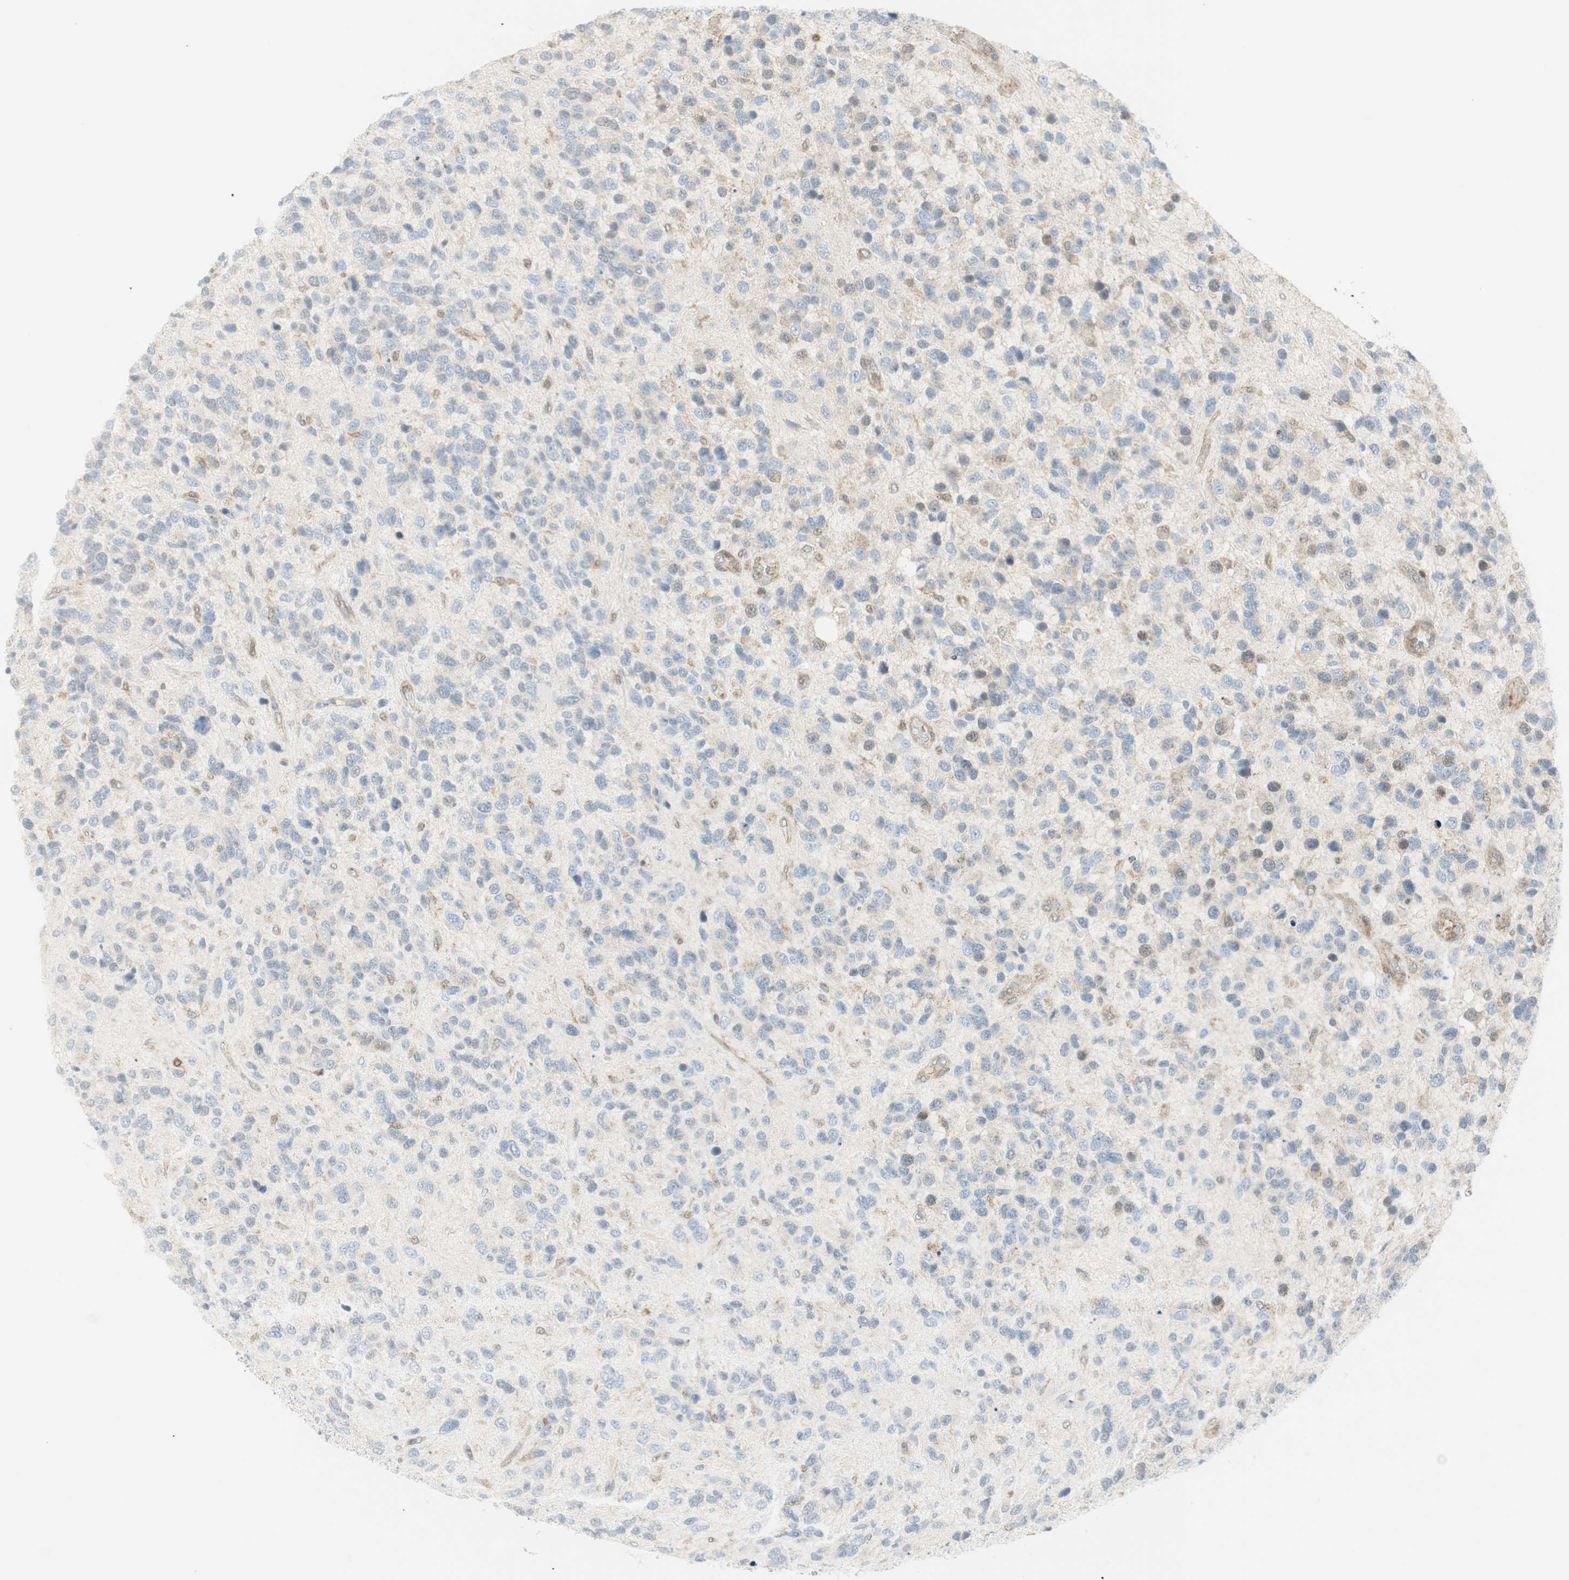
{"staining": {"intensity": "negative", "quantity": "none", "location": "none"}, "tissue": "glioma", "cell_type": "Tumor cells", "image_type": "cancer", "snomed": [{"axis": "morphology", "description": "Glioma, malignant, High grade"}, {"axis": "topography", "description": "Brain"}], "caption": "Micrograph shows no protein expression in tumor cells of glioma tissue.", "gene": "PPP1CA", "patient": {"sex": "female", "age": 58}}